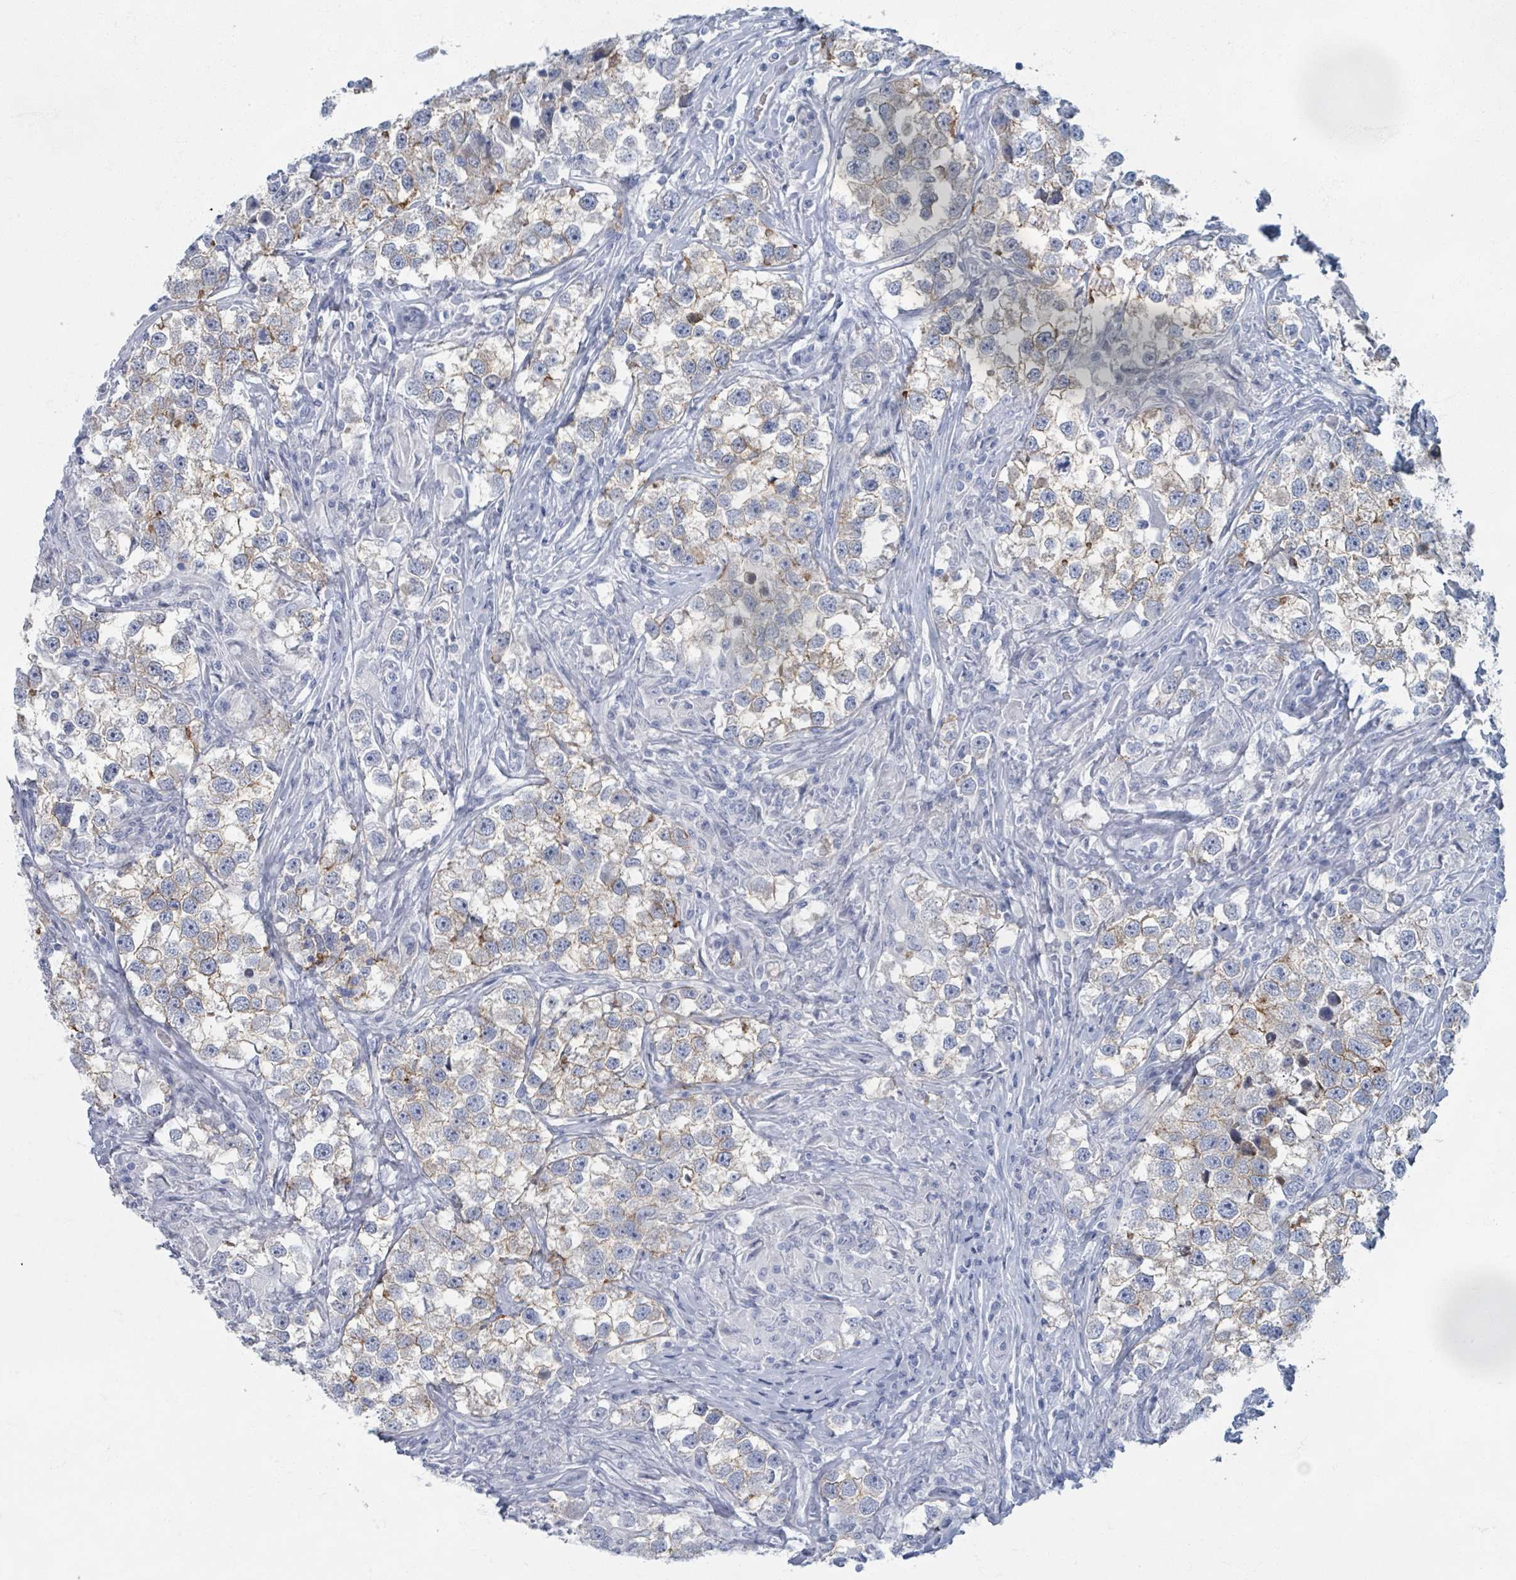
{"staining": {"intensity": "moderate", "quantity": "<25%", "location": "cytoplasmic/membranous"}, "tissue": "testis cancer", "cell_type": "Tumor cells", "image_type": "cancer", "snomed": [{"axis": "morphology", "description": "Seminoma, NOS"}, {"axis": "topography", "description": "Testis"}], "caption": "There is low levels of moderate cytoplasmic/membranous expression in tumor cells of testis cancer, as demonstrated by immunohistochemical staining (brown color).", "gene": "TAS2R1", "patient": {"sex": "male", "age": 46}}